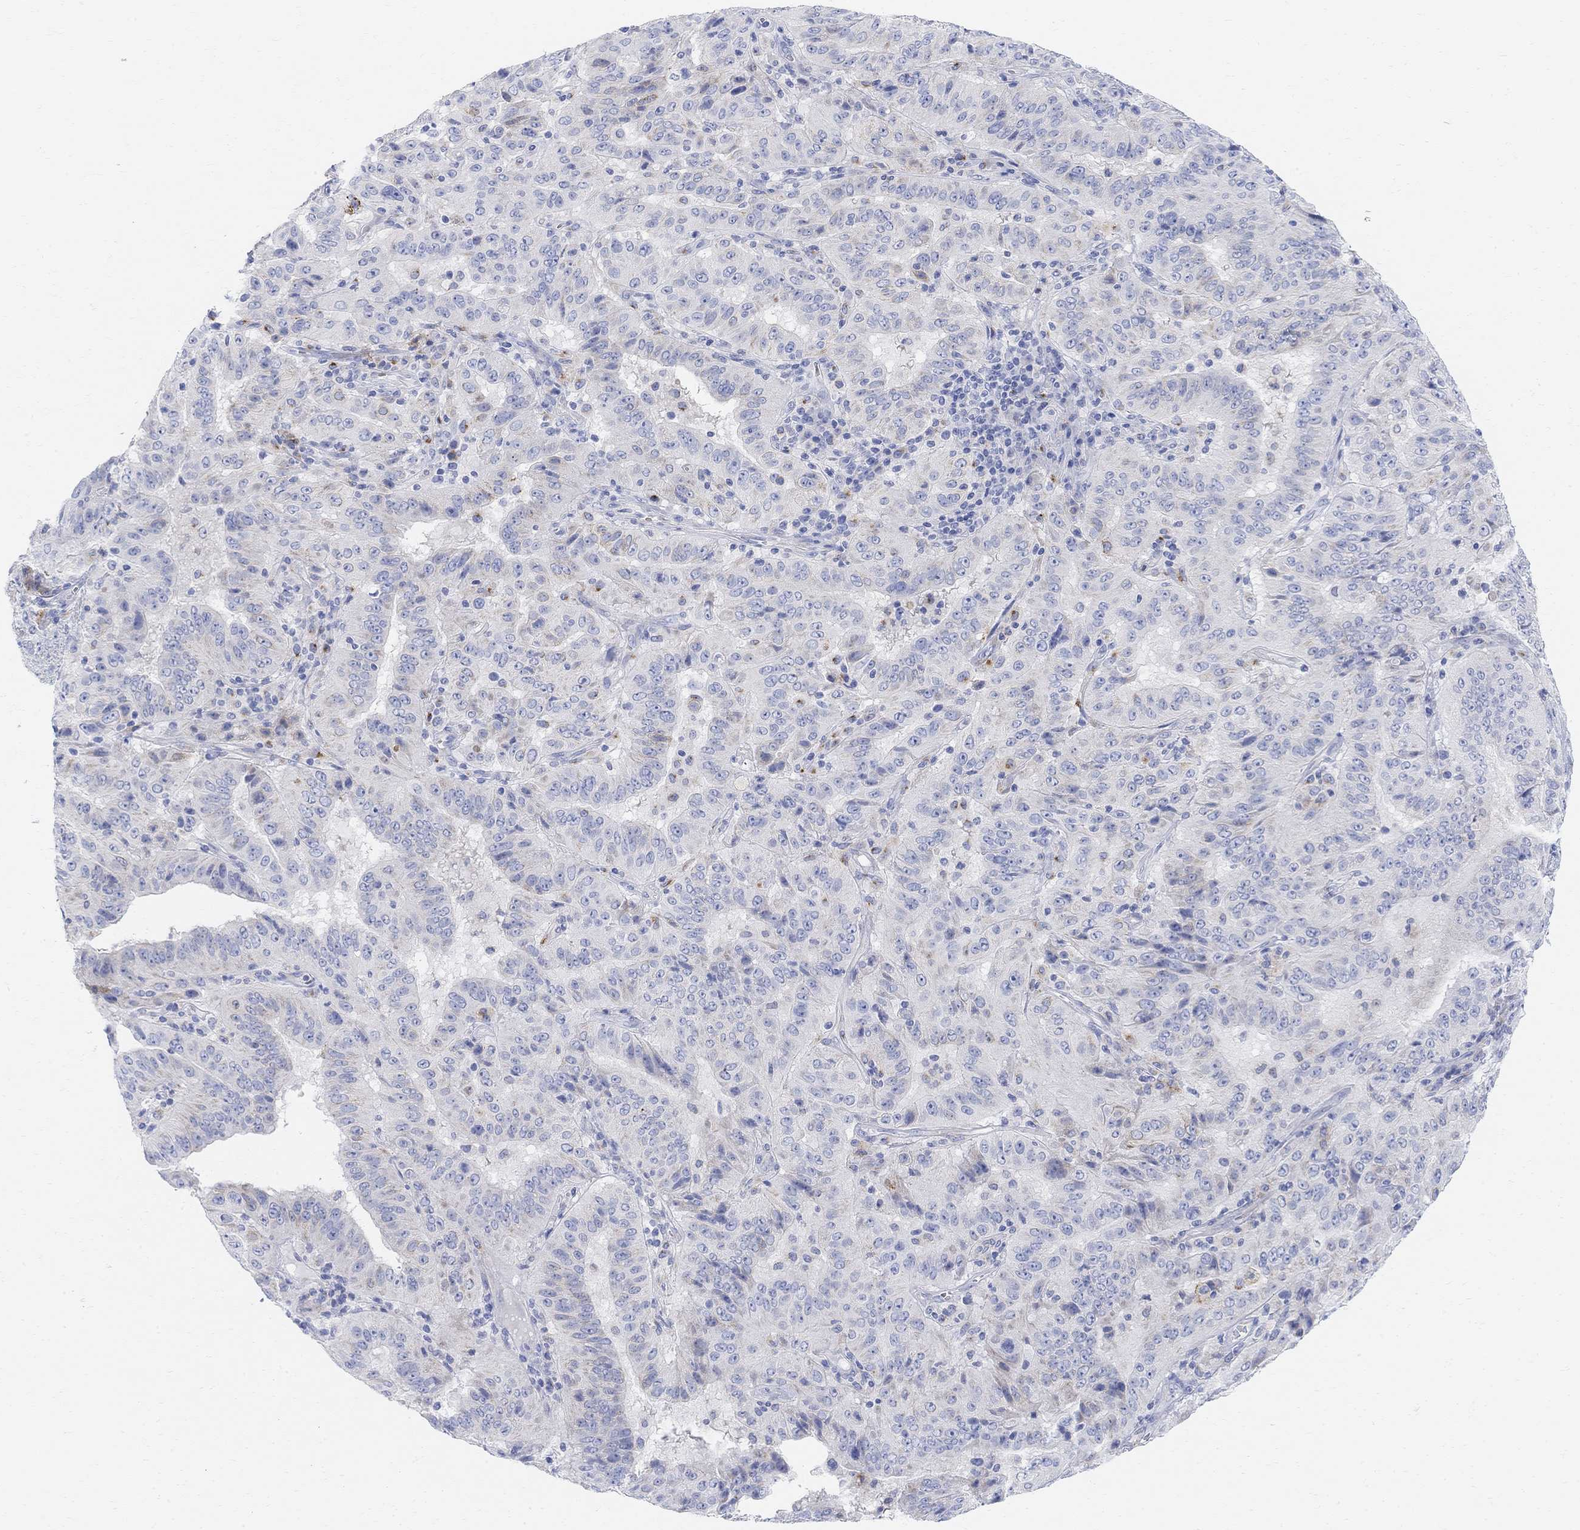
{"staining": {"intensity": "negative", "quantity": "none", "location": "none"}, "tissue": "pancreatic cancer", "cell_type": "Tumor cells", "image_type": "cancer", "snomed": [{"axis": "morphology", "description": "Adenocarcinoma, NOS"}, {"axis": "topography", "description": "Pancreas"}], "caption": "DAB immunohistochemical staining of human pancreatic adenocarcinoma shows no significant expression in tumor cells.", "gene": "RETNLB", "patient": {"sex": "male", "age": 63}}